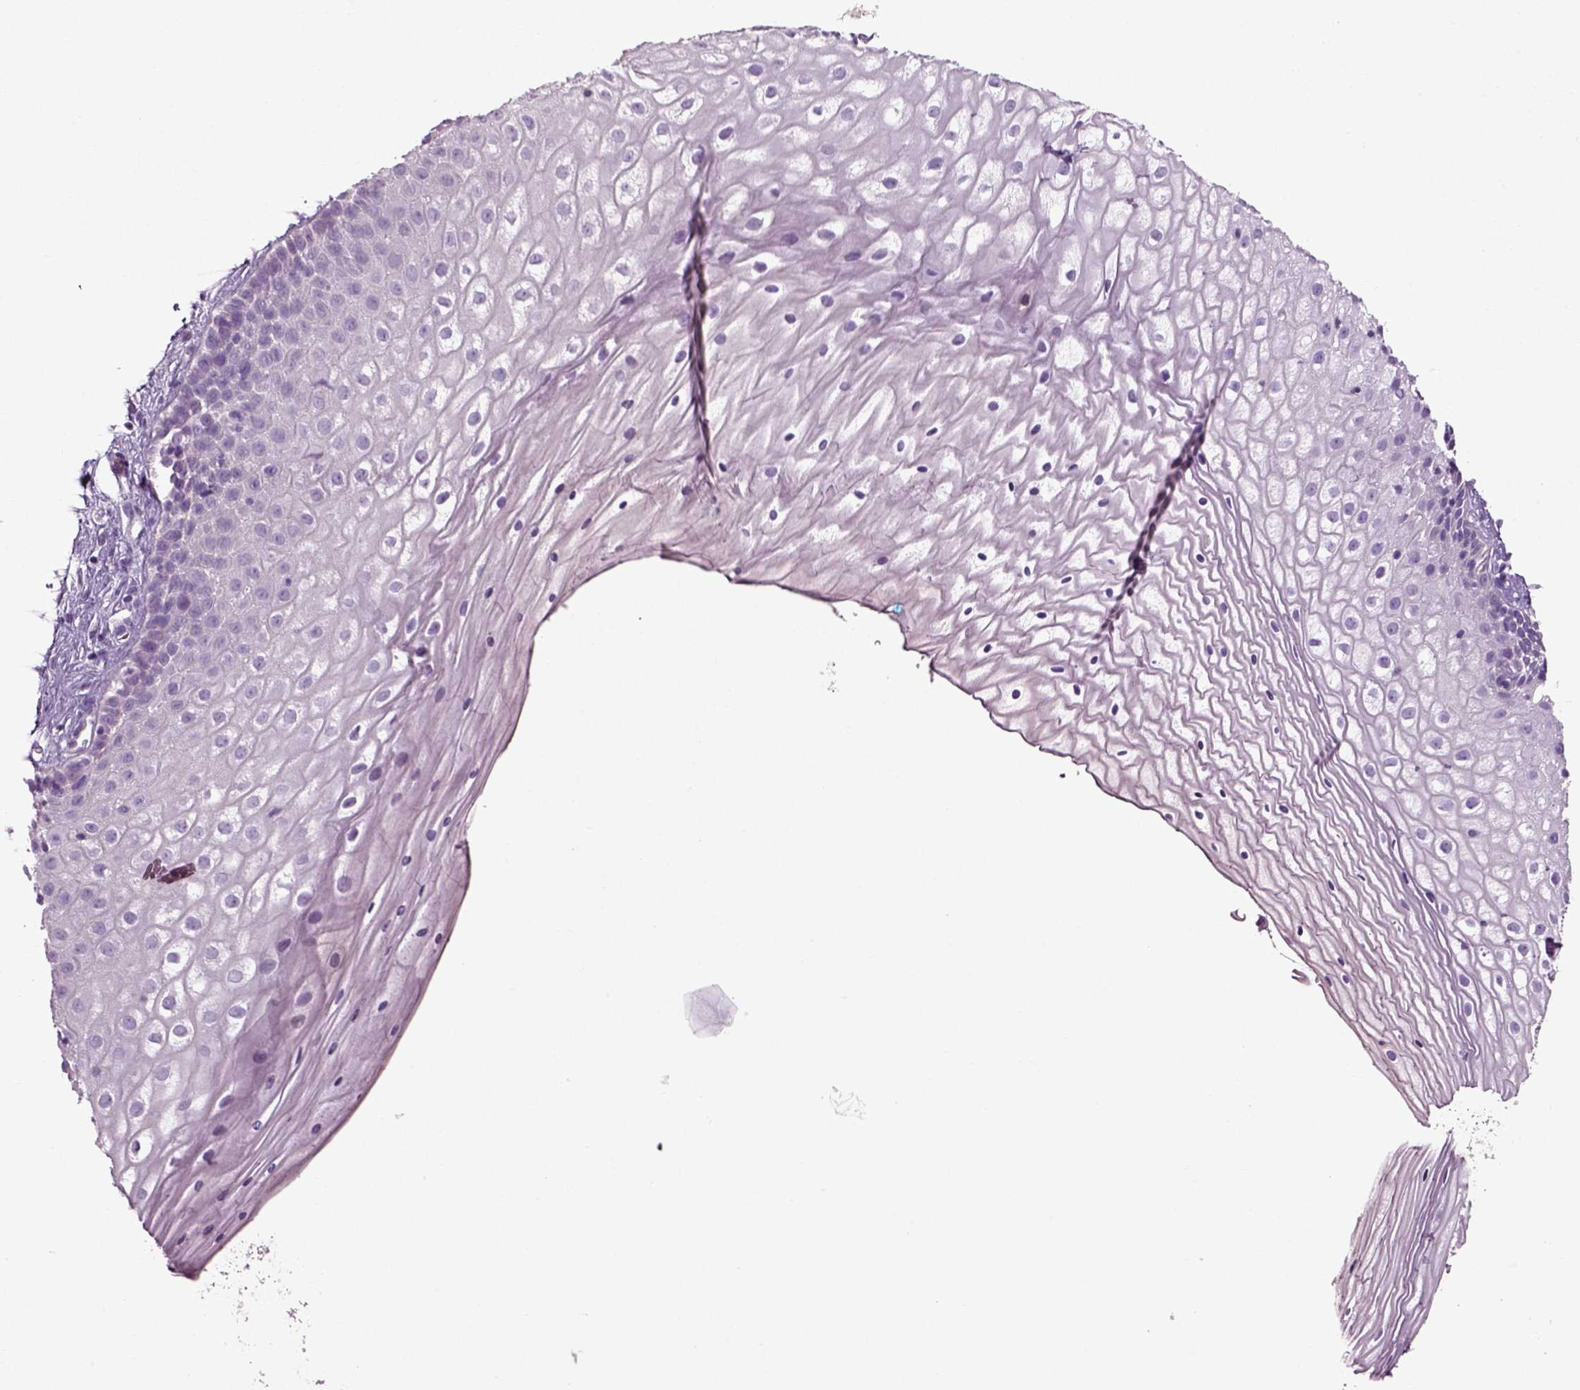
{"staining": {"intensity": "negative", "quantity": "none", "location": "none"}, "tissue": "vagina", "cell_type": "Squamous epithelial cells", "image_type": "normal", "snomed": [{"axis": "morphology", "description": "Normal tissue, NOS"}, {"axis": "topography", "description": "Vagina"}], "caption": "The micrograph exhibits no staining of squamous epithelial cells in benign vagina.", "gene": "DEFB118", "patient": {"sex": "female", "age": 47}}